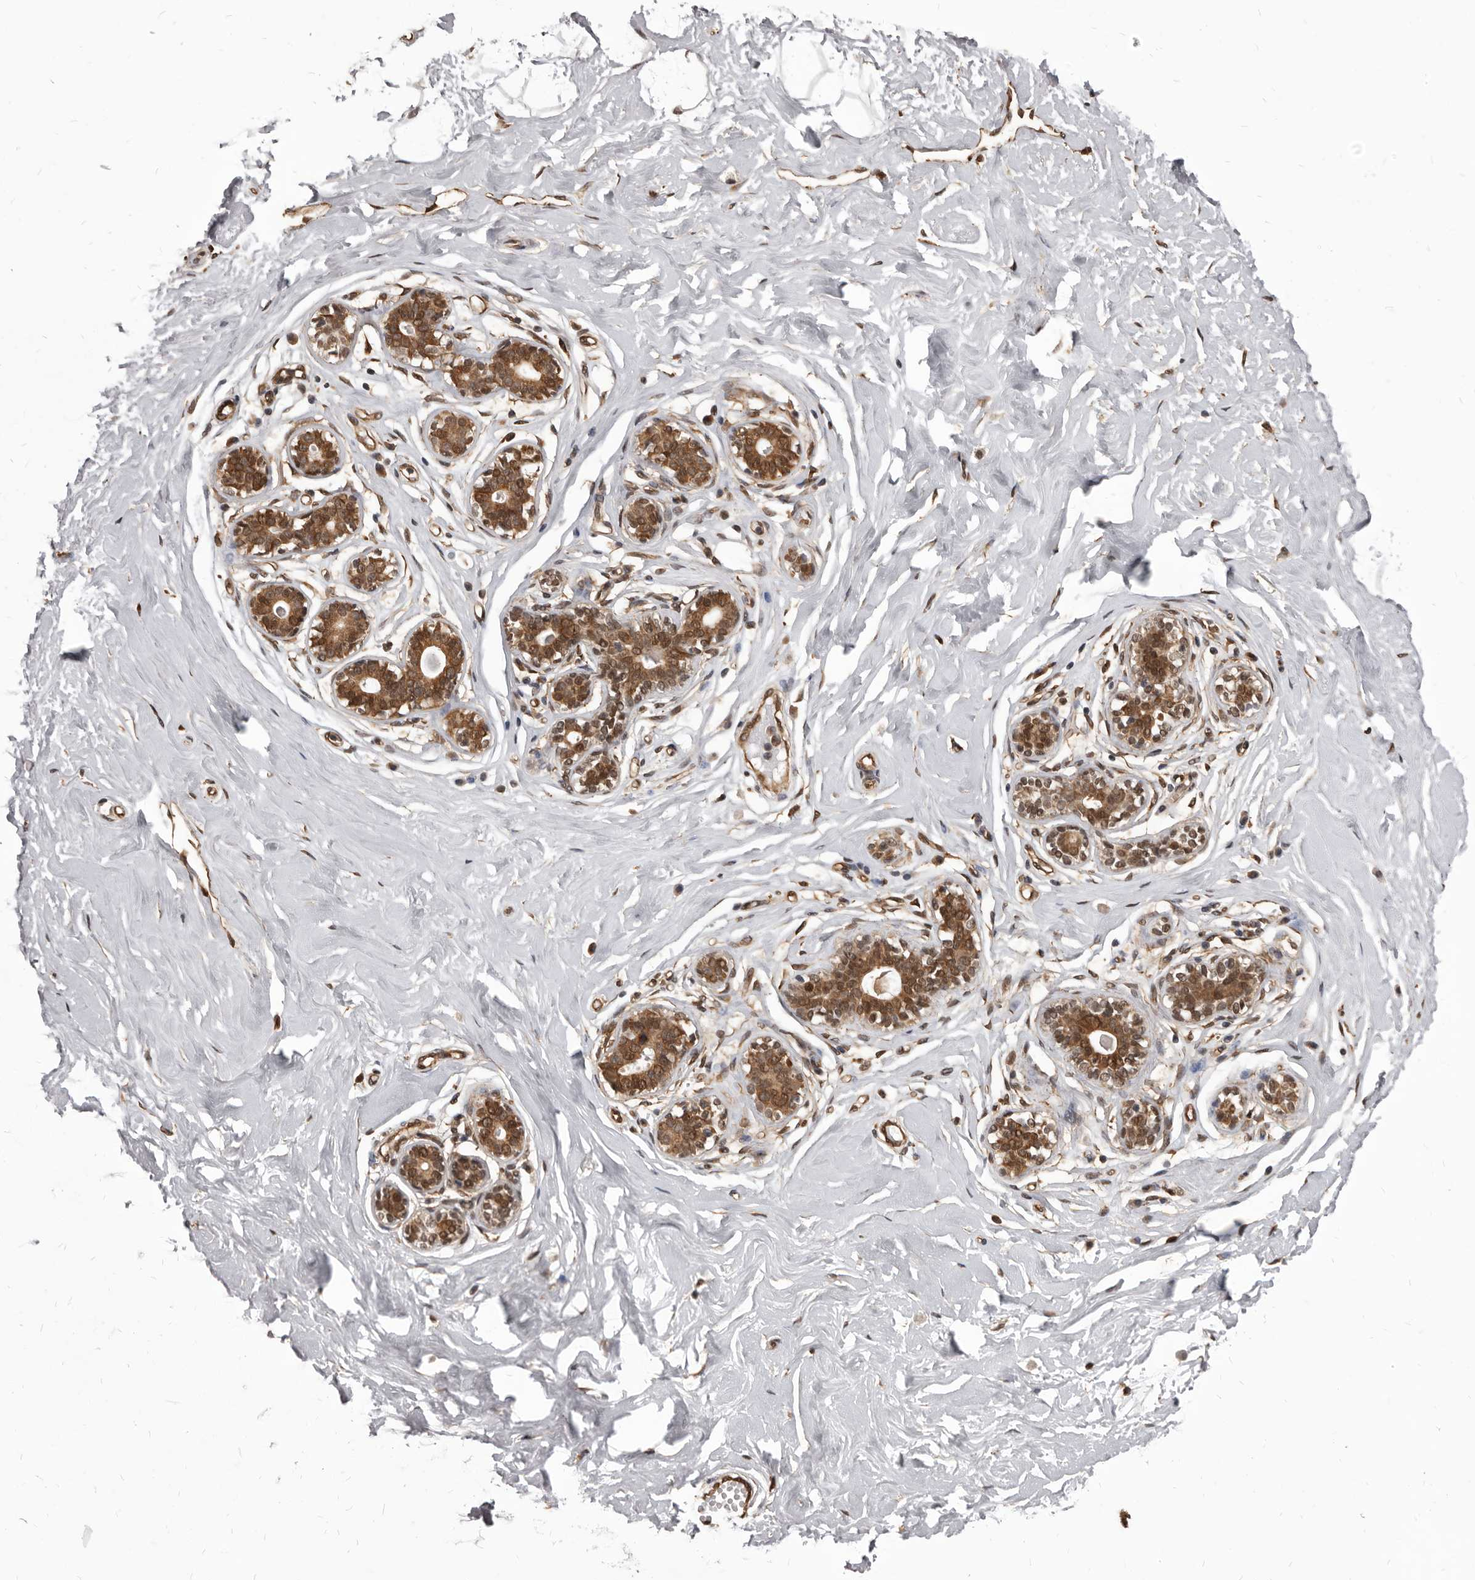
{"staining": {"intensity": "negative", "quantity": "none", "location": "none"}, "tissue": "breast", "cell_type": "Adipocytes", "image_type": "normal", "snomed": [{"axis": "morphology", "description": "Normal tissue, NOS"}, {"axis": "morphology", "description": "Adenoma, NOS"}, {"axis": "topography", "description": "Breast"}], "caption": "There is no significant staining in adipocytes of breast. (DAB (3,3'-diaminobenzidine) immunohistochemistry (IHC) with hematoxylin counter stain).", "gene": "ADAMTS20", "patient": {"sex": "female", "age": 23}}